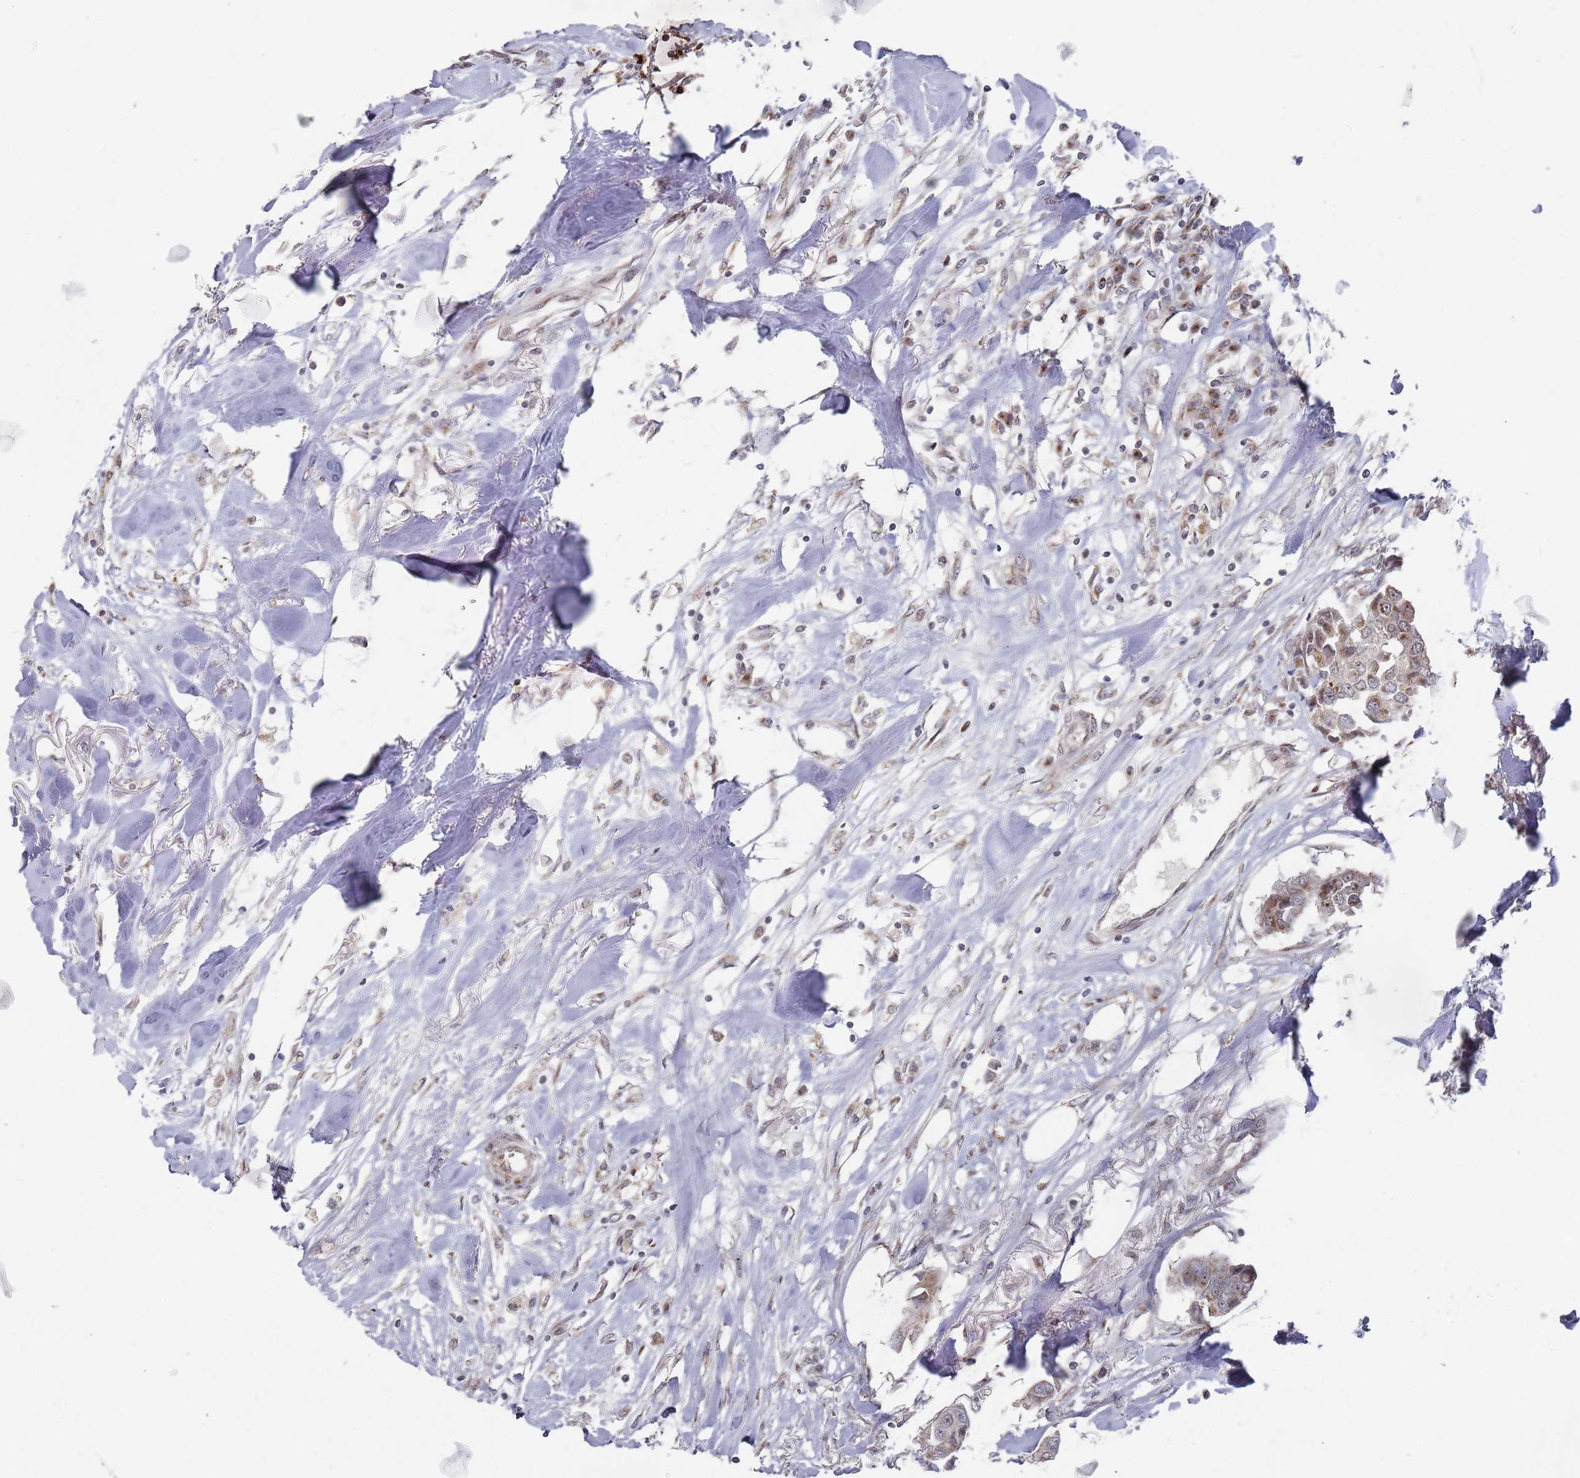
{"staining": {"intensity": "moderate", "quantity": ">75%", "location": "cytoplasmic/membranous"}, "tissue": "breast cancer", "cell_type": "Tumor cells", "image_type": "cancer", "snomed": [{"axis": "morphology", "description": "Duct carcinoma"}, {"axis": "topography", "description": "Breast"}], "caption": "Breast infiltrating ductal carcinoma tissue reveals moderate cytoplasmic/membranous staining in about >75% of tumor cells, visualized by immunohistochemistry.", "gene": "FMO4", "patient": {"sex": "female", "age": 80}}